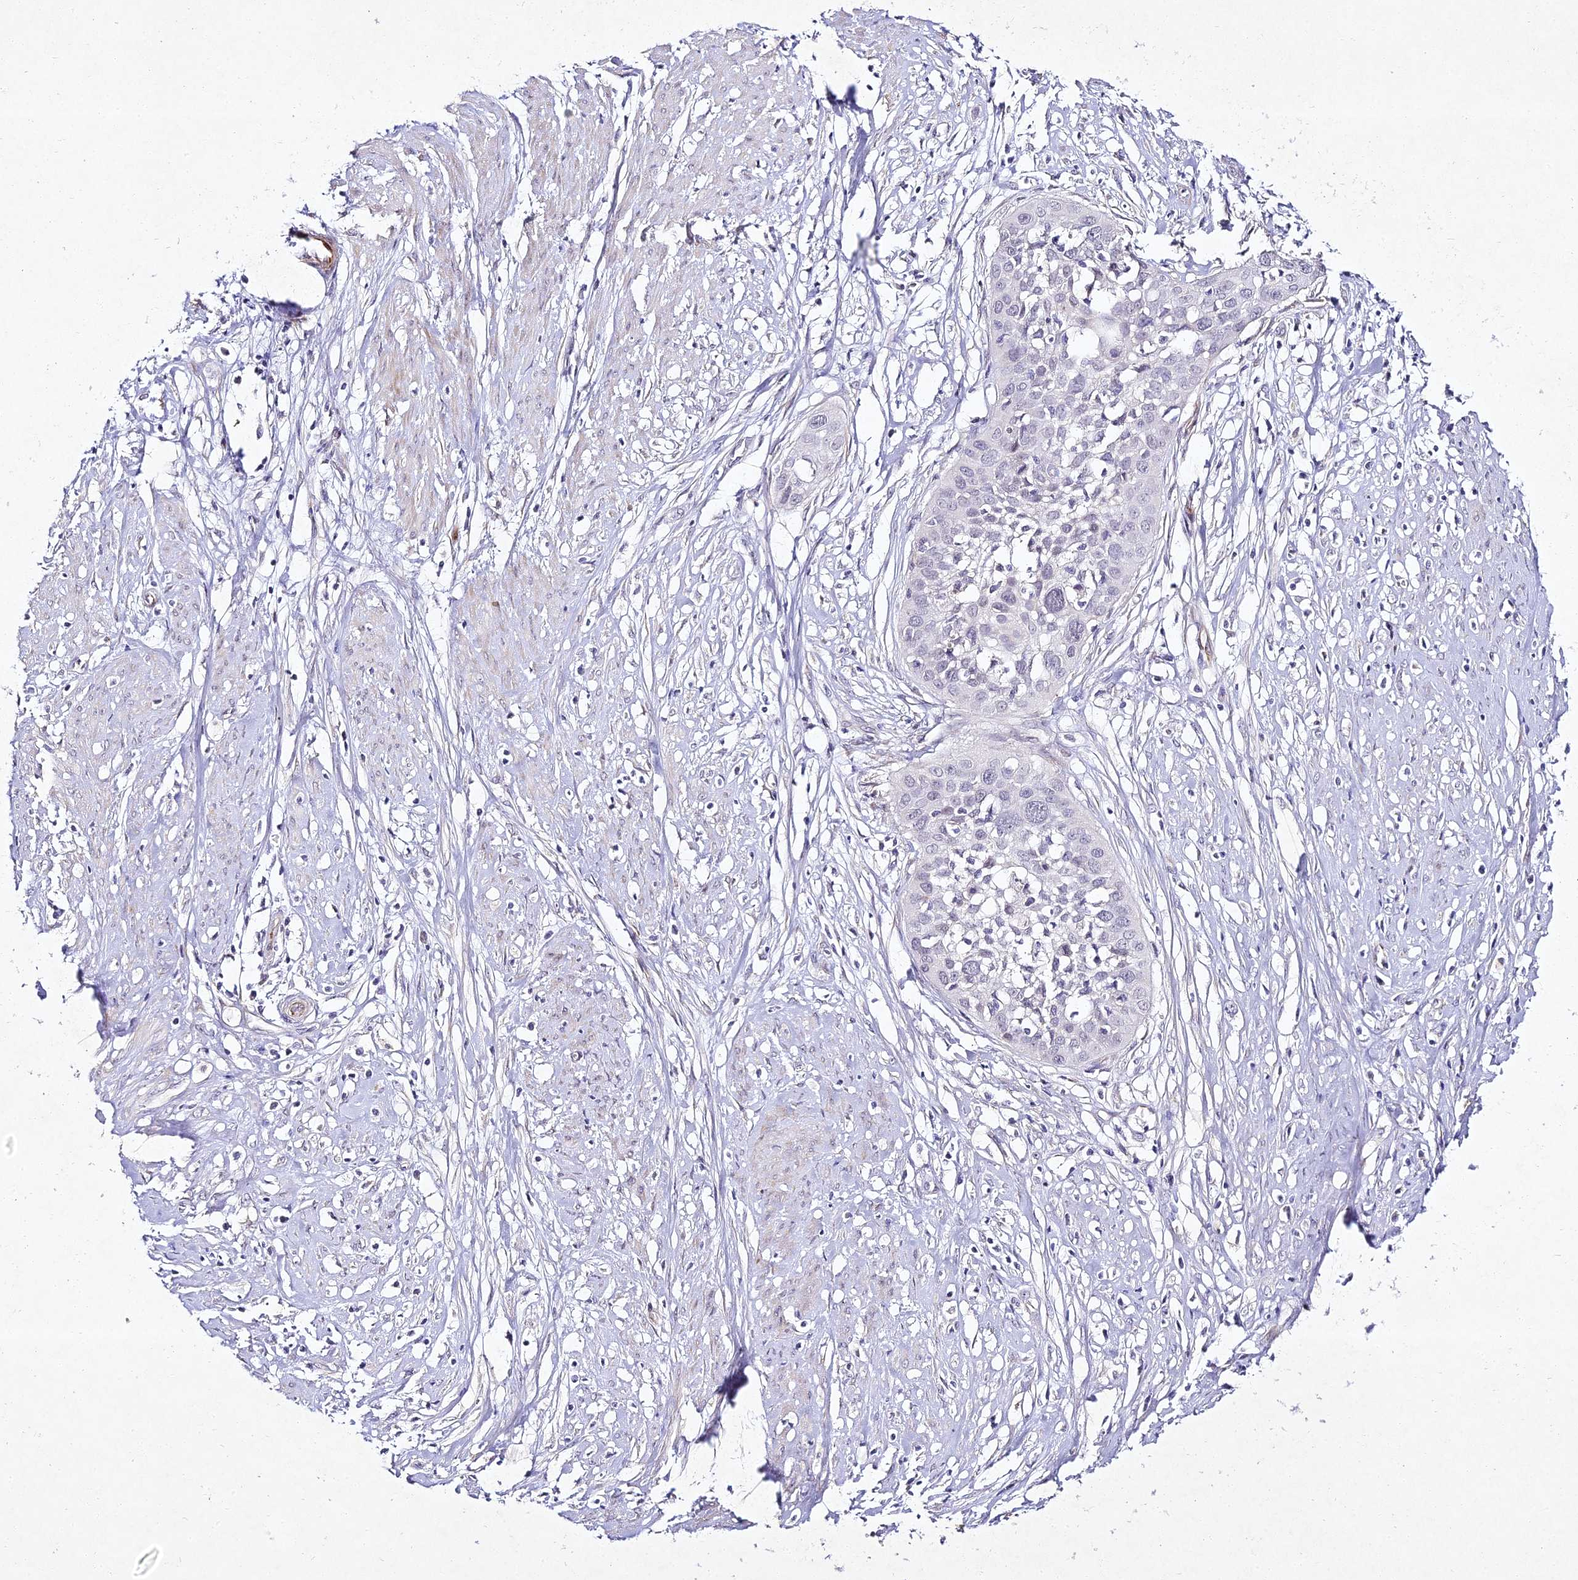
{"staining": {"intensity": "negative", "quantity": "none", "location": "none"}, "tissue": "cervical cancer", "cell_type": "Tumor cells", "image_type": "cancer", "snomed": [{"axis": "morphology", "description": "Squamous cell carcinoma, NOS"}, {"axis": "topography", "description": "Cervix"}], "caption": "High magnification brightfield microscopy of cervical squamous cell carcinoma stained with DAB (brown) and counterstained with hematoxylin (blue): tumor cells show no significant positivity.", "gene": "ALPG", "patient": {"sex": "female", "age": 34}}